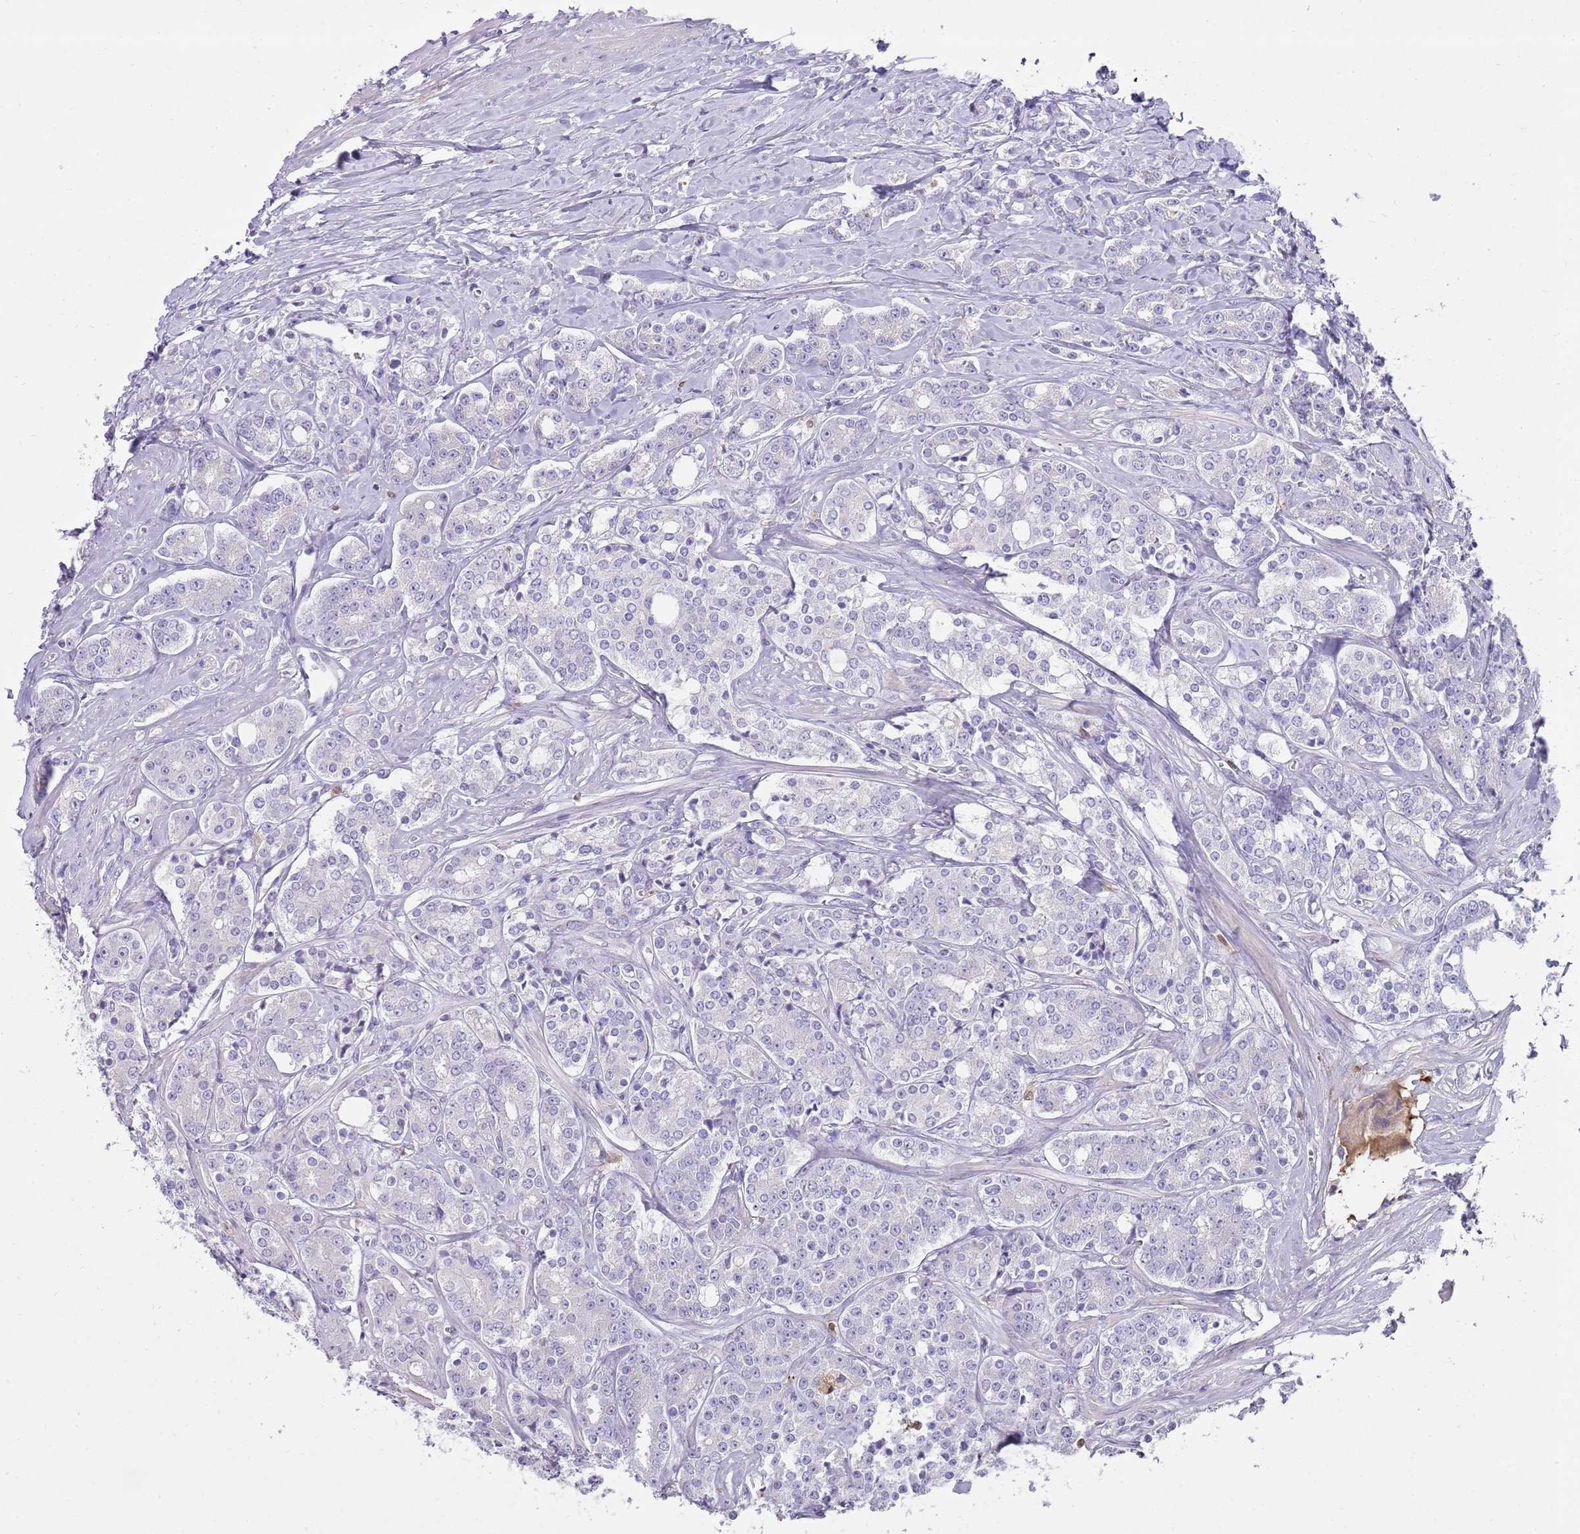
{"staining": {"intensity": "negative", "quantity": "none", "location": "none"}, "tissue": "prostate cancer", "cell_type": "Tumor cells", "image_type": "cancer", "snomed": [{"axis": "morphology", "description": "Adenocarcinoma, High grade"}, {"axis": "topography", "description": "Prostate"}], "caption": "Immunohistochemistry micrograph of neoplastic tissue: prostate cancer stained with DAB demonstrates no significant protein expression in tumor cells.", "gene": "DIPK1C", "patient": {"sex": "male", "age": 62}}